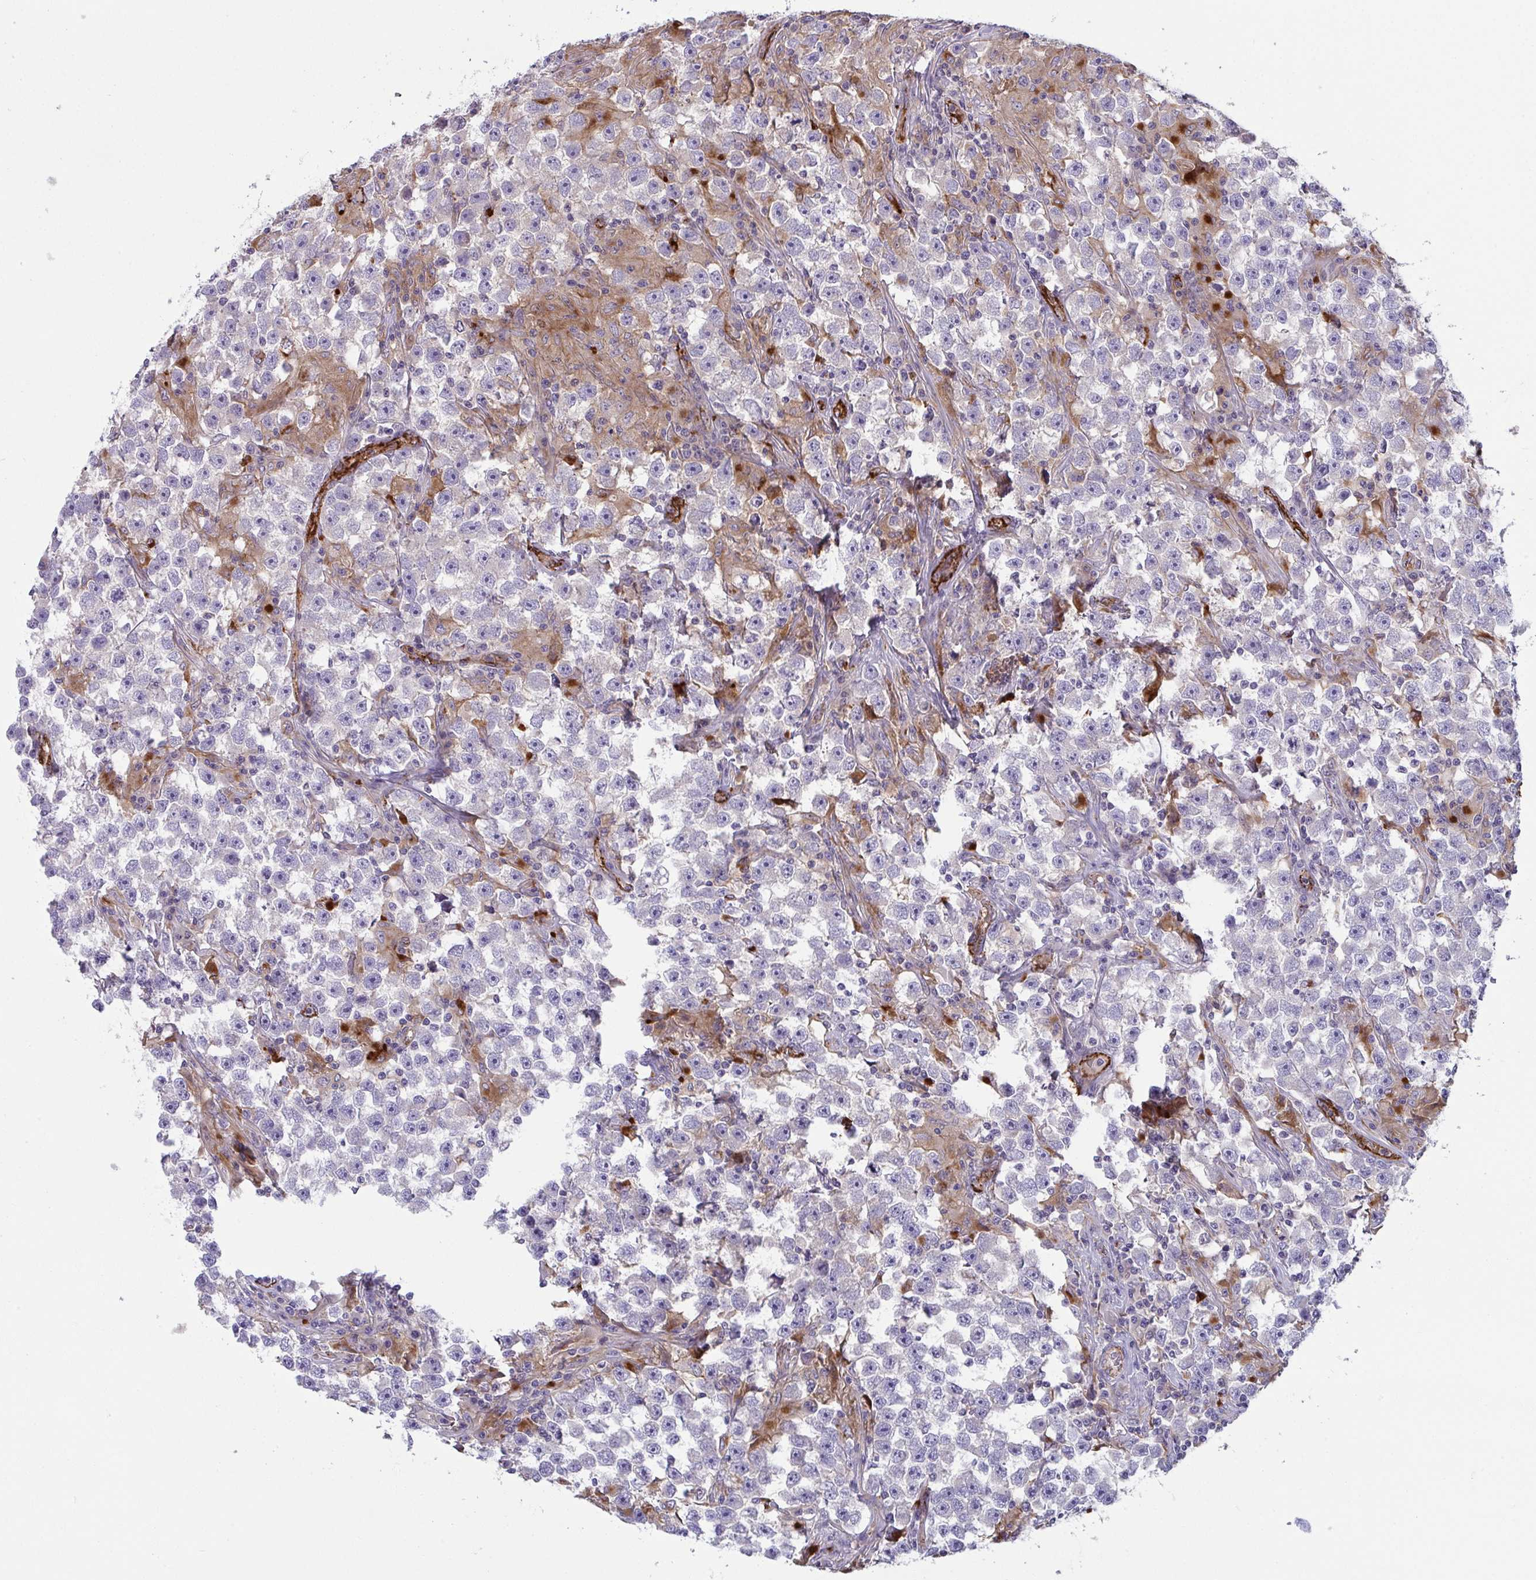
{"staining": {"intensity": "negative", "quantity": "none", "location": "none"}, "tissue": "testis cancer", "cell_type": "Tumor cells", "image_type": "cancer", "snomed": [{"axis": "morphology", "description": "Seminoma, NOS"}, {"axis": "topography", "description": "Testis"}], "caption": "The image exhibits no staining of tumor cells in testis cancer (seminoma). Nuclei are stained in blue.", "gene": "TOR1AIP2", "patient": {"sex": "male", "age": 33}}